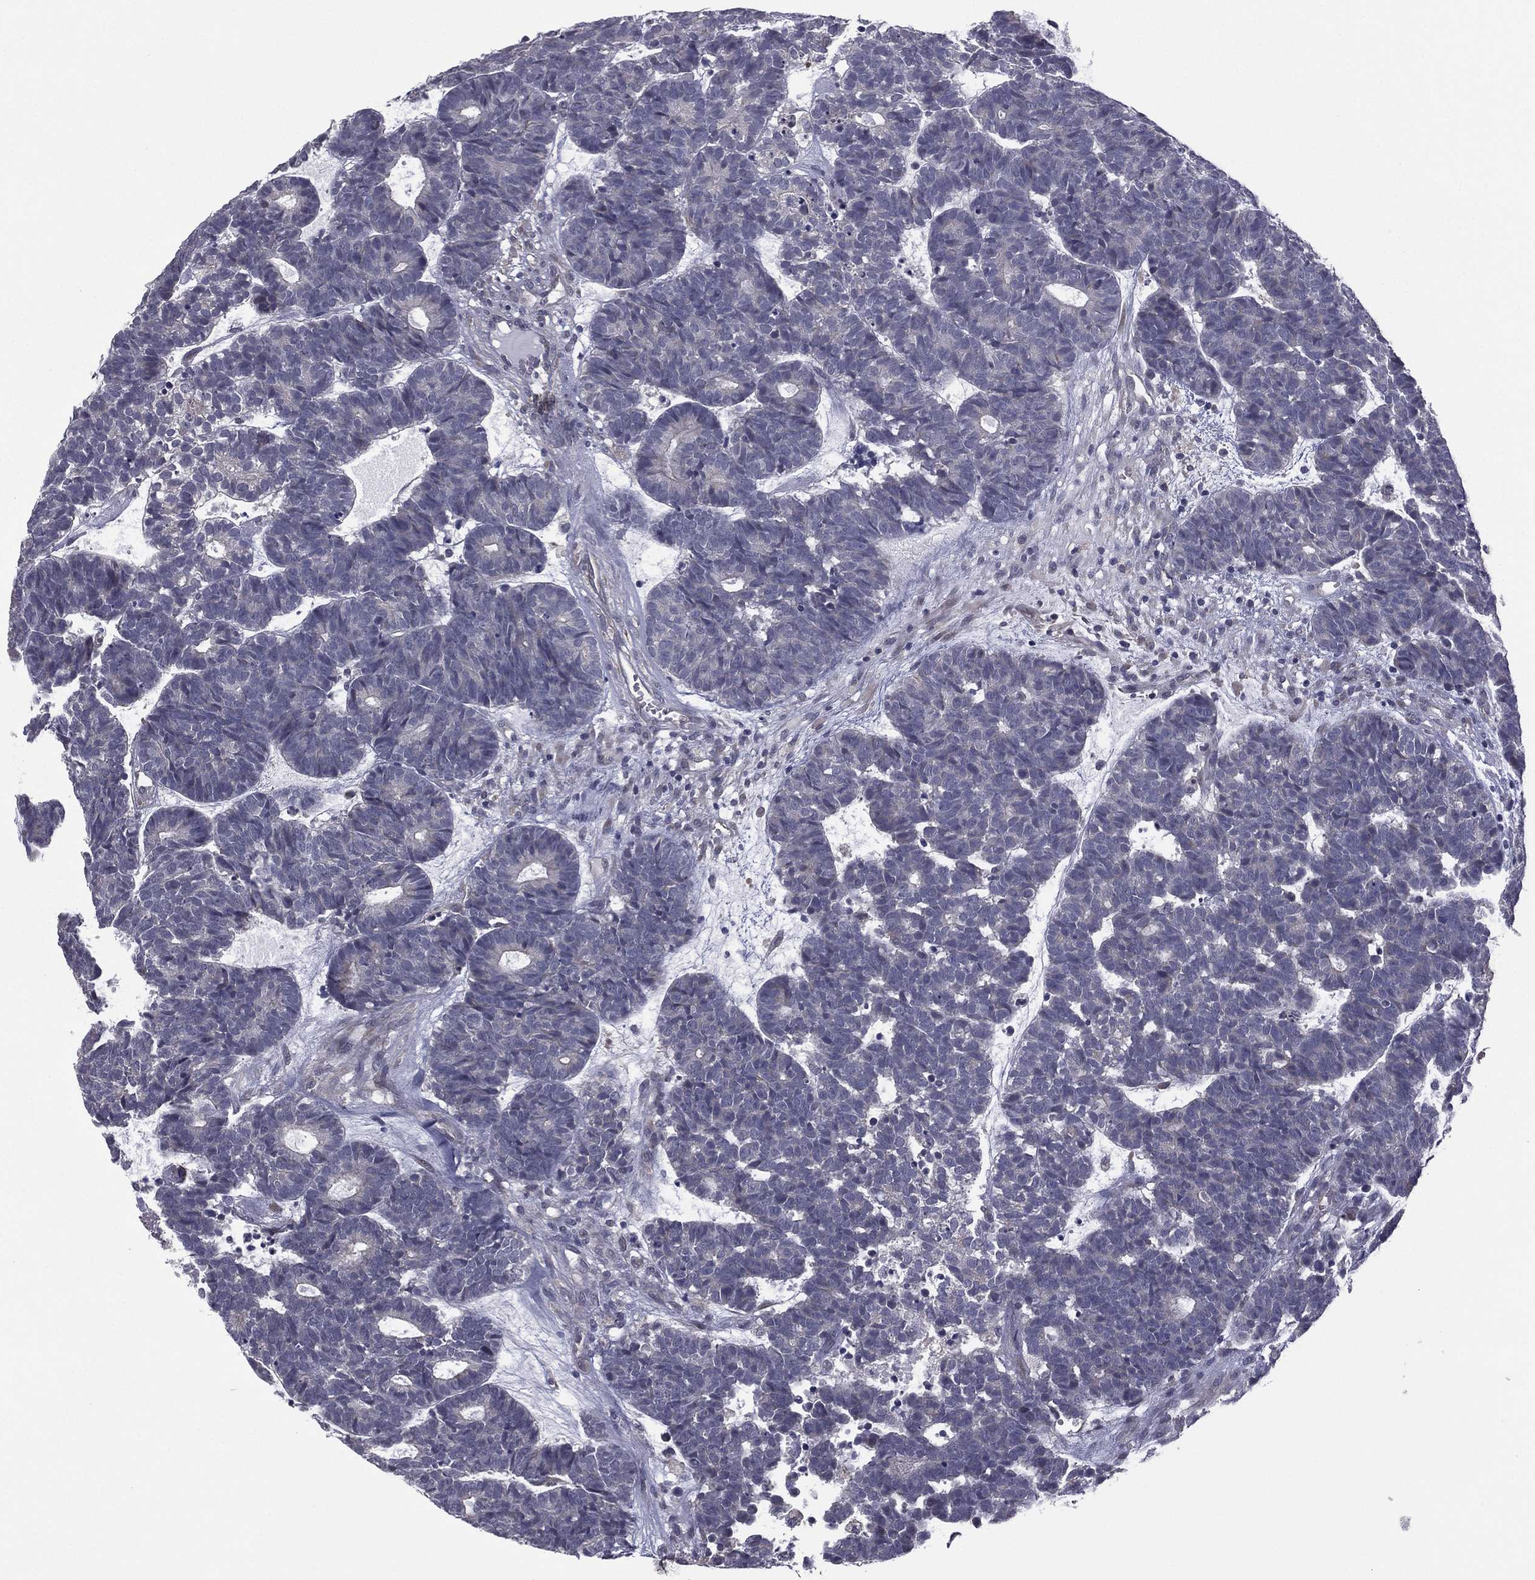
{"staining": {"intensity": "negative", "quantity": "none", "location": "none"}, "tissue": "head and neck cancer", "cell_type": "Tumor cells", "image_type": "cancer", "snomed": [{"axis": "morphology", "description": "Adenocarcinoma, NOS"}, {"axis": "topography", "description": "Head-Neck"}], "caption": "Tumor cells are negative for protein expression in human head and neck adenocarcinoma.", "gene": "ACTRT2", "patient": {"sex": "female", "age": 81}}